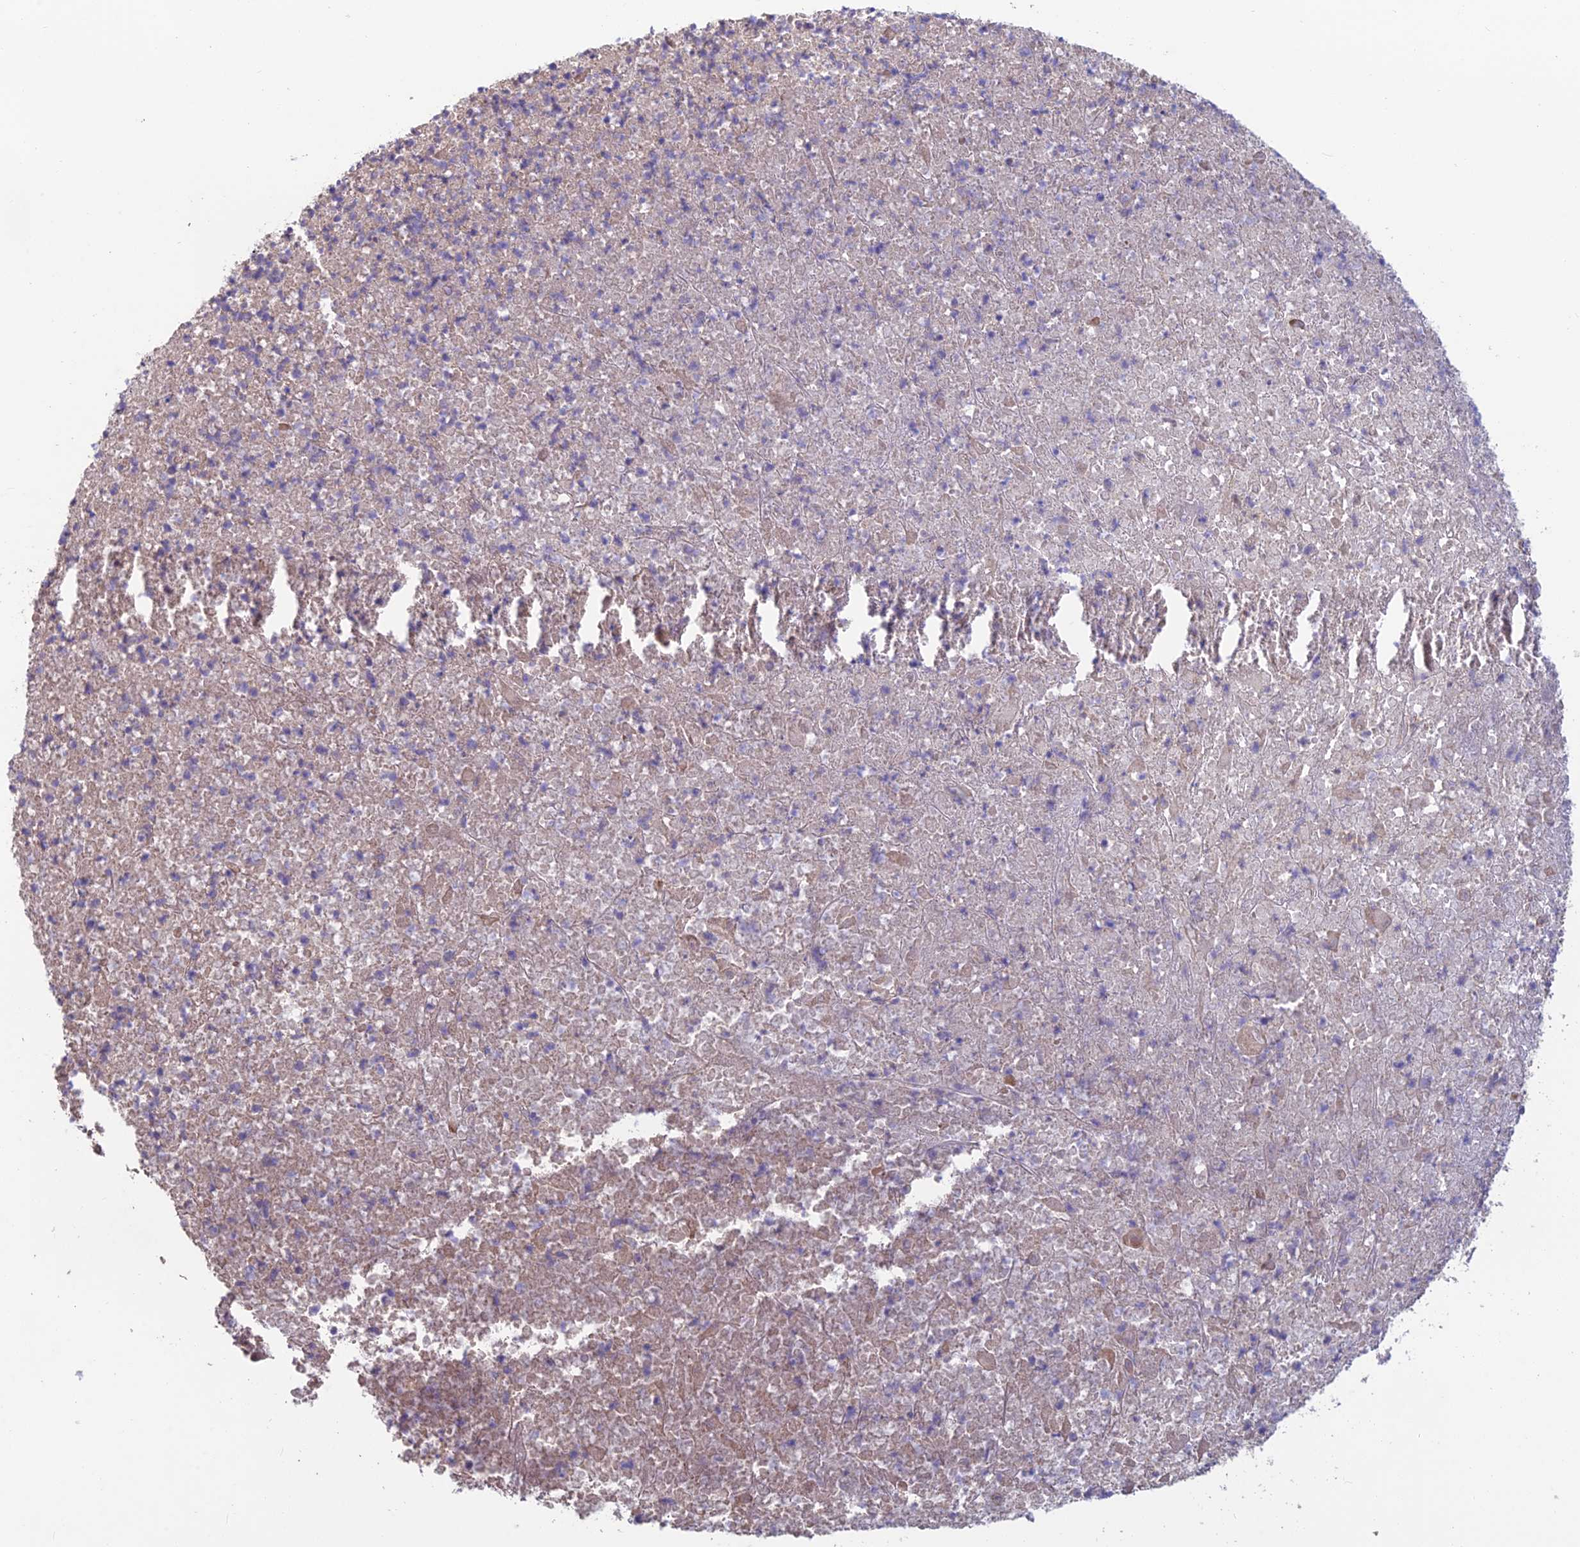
{"staining": {"intensity": "weak", "quantity": "<25%", "location": "cytoplasmic/membranous"}, "tissue": "melanoma", "cell_type": "Tumor cells", "image_type": "cancer", "snomed": [{"axis": "morphology", "description": "Malignant melanoma, NOS"}, {"axis": "topography", "description": "Skin"}], "caption": "IHC image of human melanoma stained for a protein (brown), which exhibits no positivity in tumor cells. Brightfield microscopy of immunohistochemistry (IHC) stained with DAB (3,3'-diaminobenzidine) (brown) and hematoxylin (blue), captured at high magnification.", "gene": "SHISA5", "patient": {"sex": "male", "age": 73}}